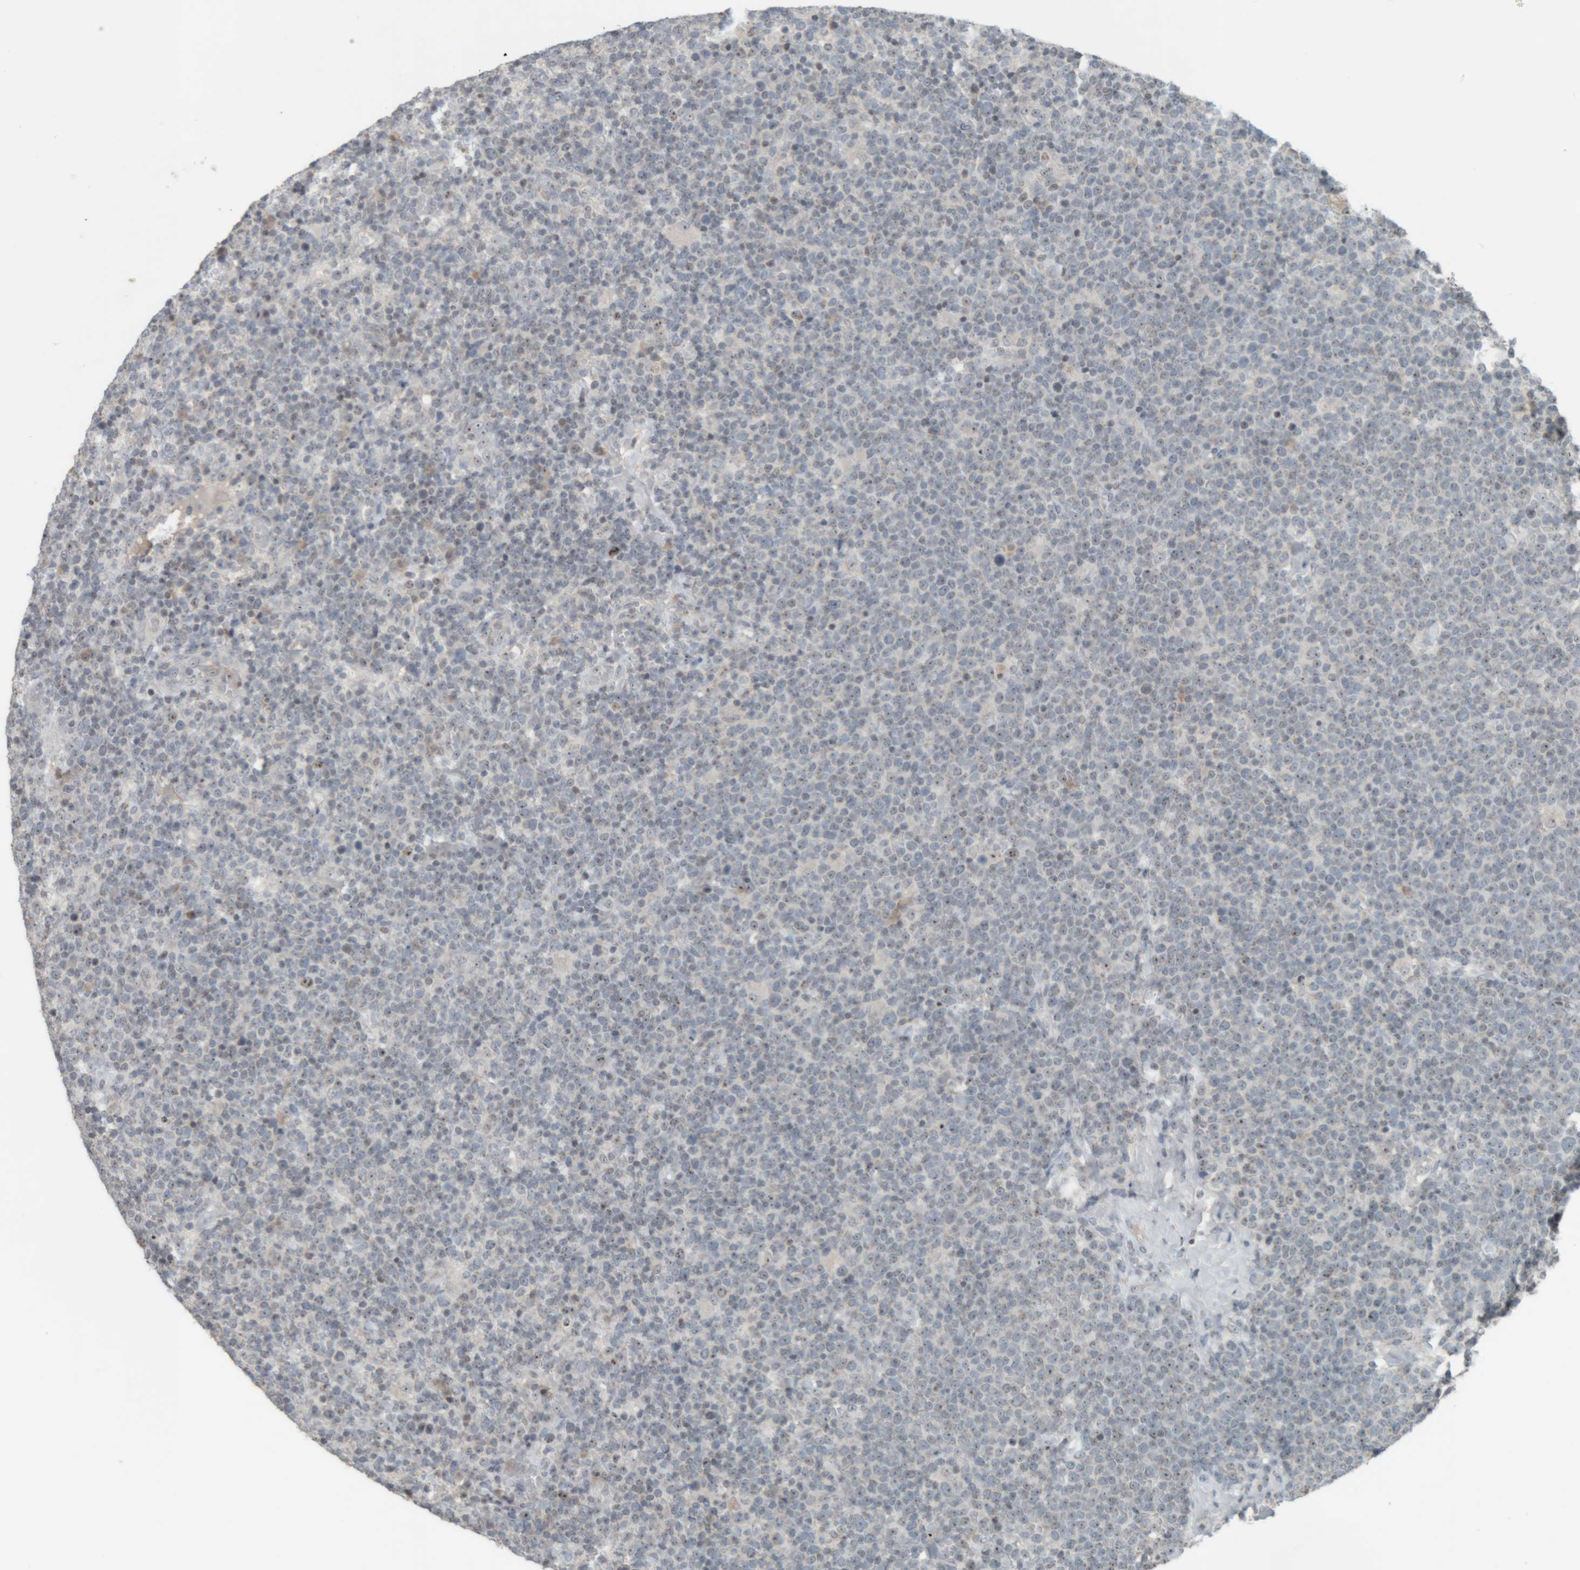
{"staining": {"intensity": "negative", "quantity": "none", "location": "none"}, "tissue": "lymphoma", "cell_type": "Tumor cells", "image_type": "cancer", "snomed": [{"axis": "morphology", "description": "Malignant lymphoma, non-Hodgkin's type, High grade"}, {"axis": "topography", "description": "Lymph node"}], "caption": "High magnification brightfield microscopy of lymphoma stained with DAB (3,3'-diaminobenzidine) (brown) and counterstained with hematoxylin (blue): tumor cells show no significant expression.", "gene": "RPF1", "patient": {"sex": "male", "age": 61}}